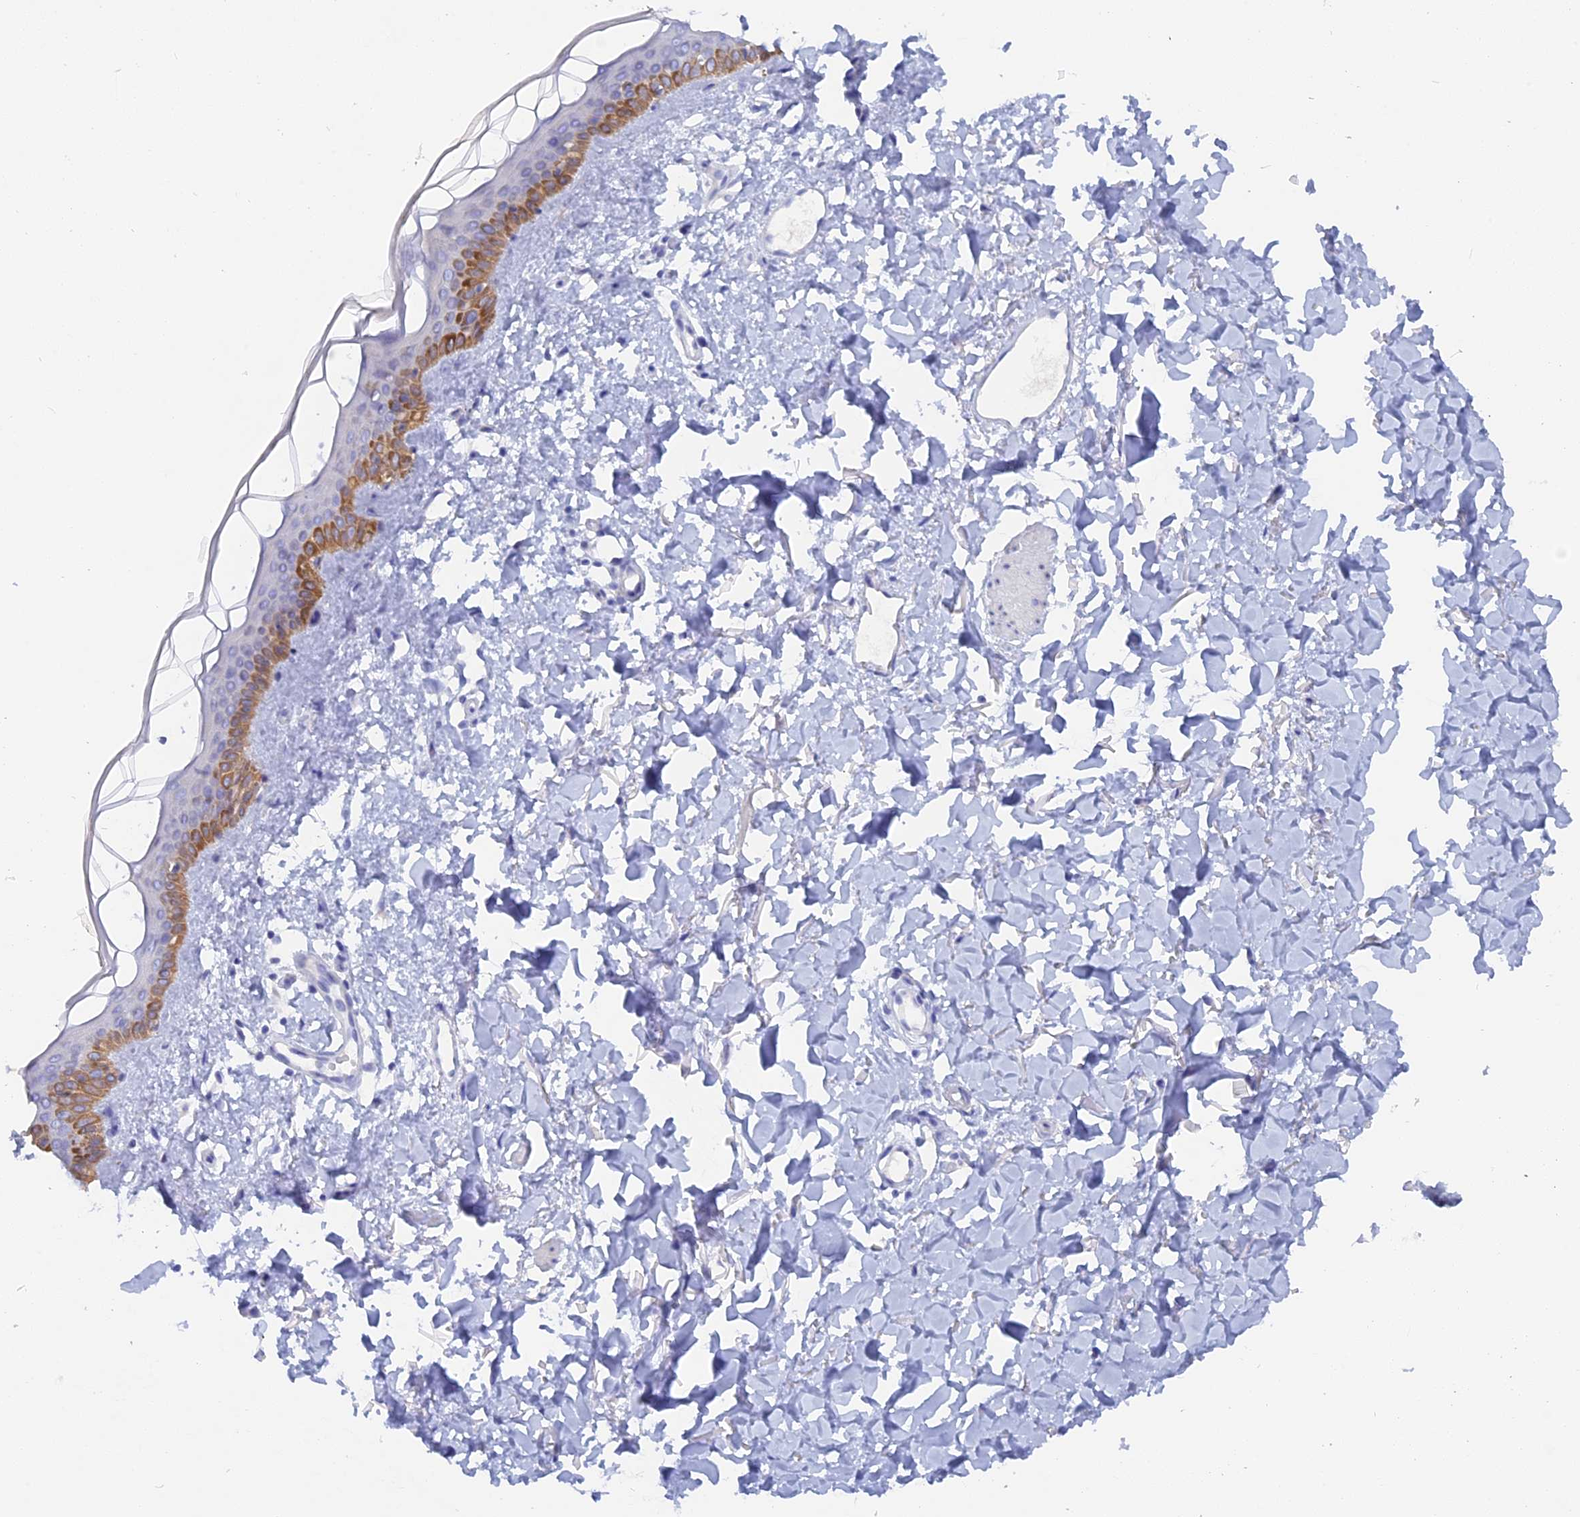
{"staining": {"intensity": "negative", "quantity": "none", "location": "none"}, "tissue": "skin", "cell_type": "Fibroblasts", "image_type": "normal", "snomed": [{"axis": "morphology", "description": "Normal tissue, NOS"}, {"axis": "topography", "description": "Skin"}], "caption": "Immunohistochemical staining of normal human skin reveals no significant positivity in fibroblasts. The staining was performed using DAB to visualize the protein expression in brown, while the nuclei were stained in blue with hematoxylin (Magnification: 20x).", "gene": "DACT3", "patient": {"sex": "female", "age": 58}}